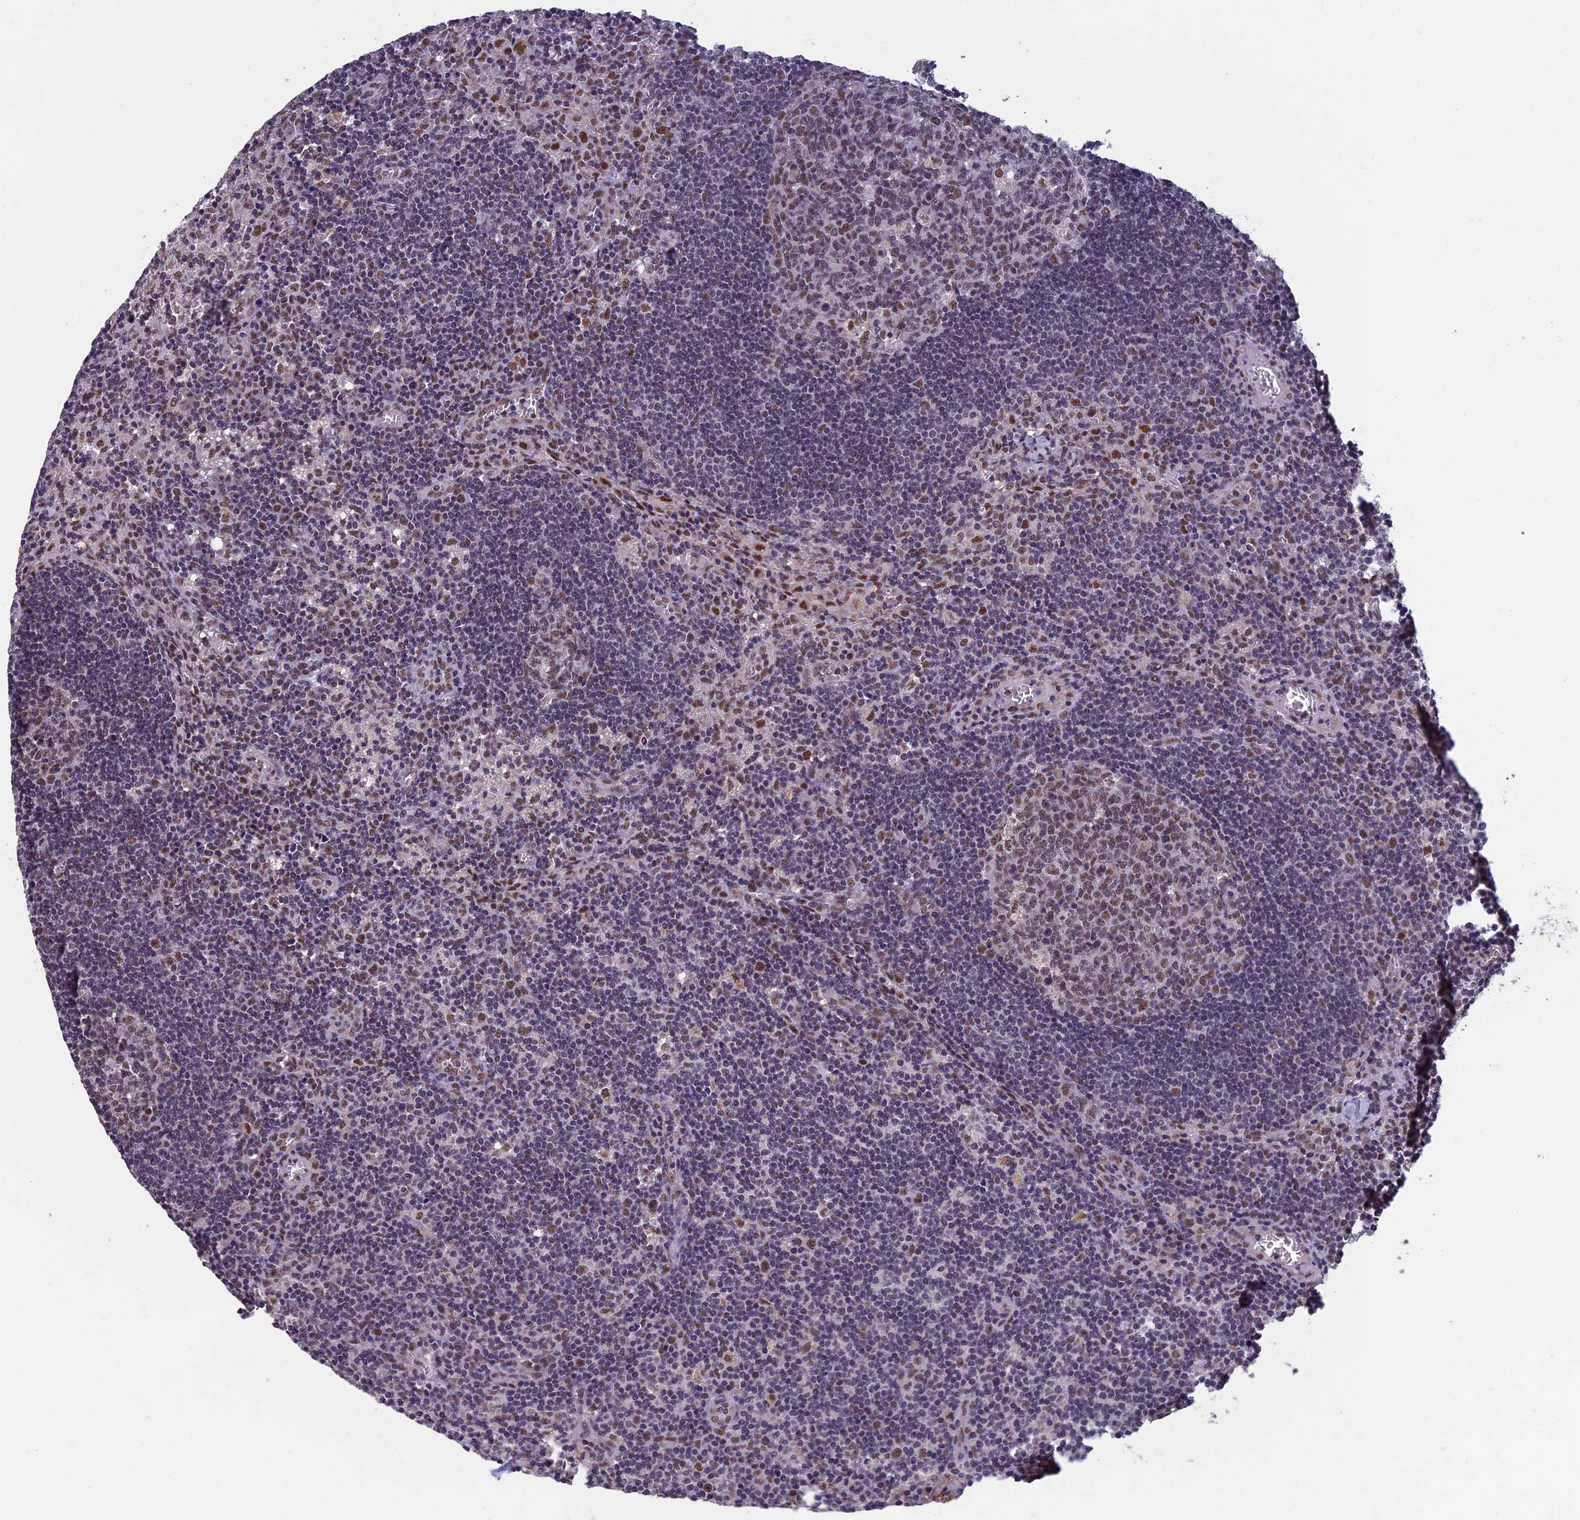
{"staining": {"intensity": "moderate", "quantity": ">75%", "location": "nuclear"}, "tissue": "lymph node", "cell_type": "Germinal center cells", "image_type": "normal", "snomed": [{"axis": "morphology", "description": "Normal tissue, NOS"}, {"axis": "topography", "description": "Lymph node"}], "caption": "Immunohistochemistry photomicrograph of benign human lymph node stained for a protein (brown), which demonstrates medium levels of moderate nuclear expression in about >75% of germinal center cells.", "gene": "RNF40", "patient": {"sex": "male", "age": 58}}